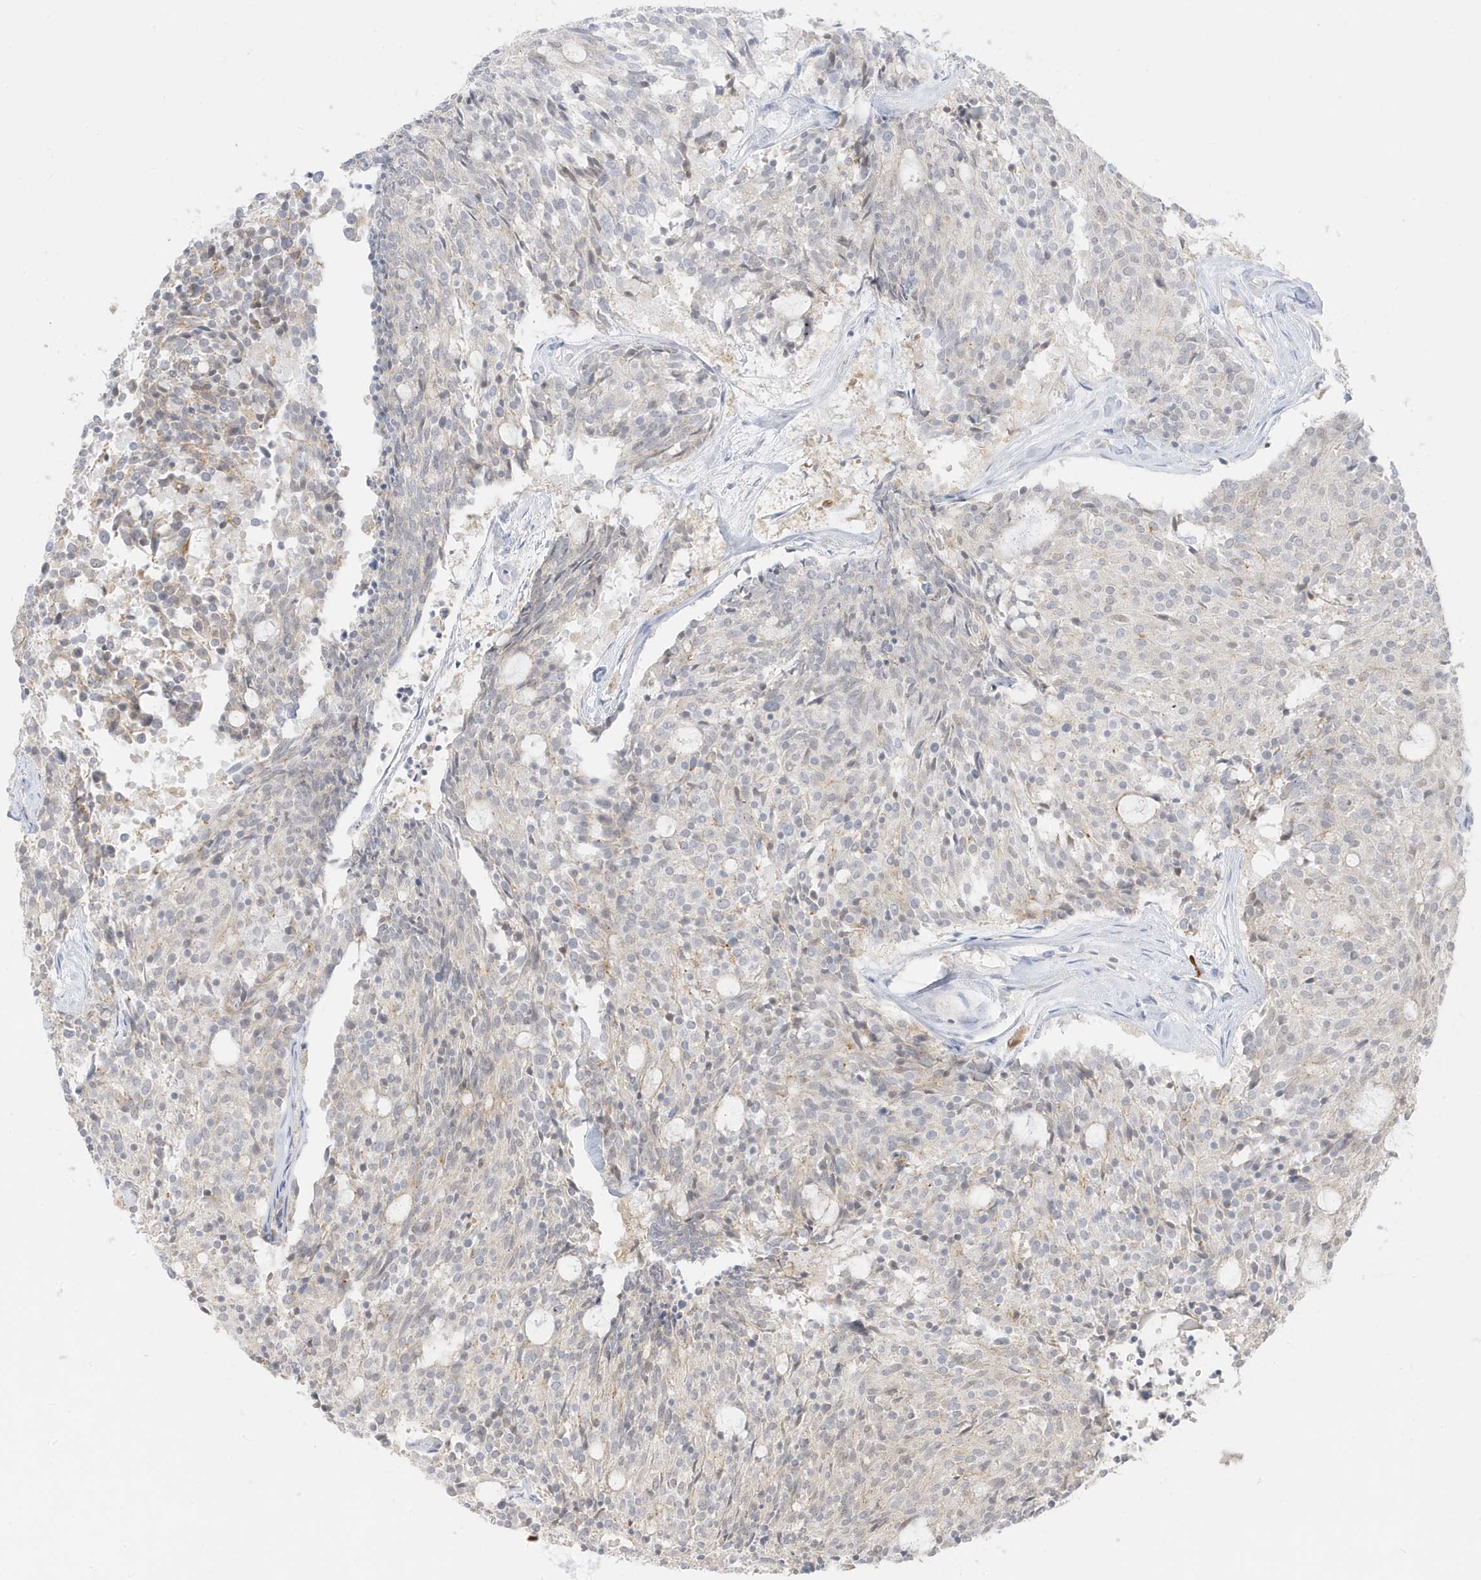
{"staining": {"intensity": "negative", "quantity": "none", "location": "none"}, "tissue": "carcinoid", "cell_type": "Tumor cells", "image_type": "cancer", "snomed": [{"axis": "morphology", "description": "Carcinoid, malignant, NOS"}, {"axis": "topography", "description": "Pancreas"}], "caption": "Human carcinoid stained for a protein using immunohistochemistry demonstrates no expression in tumor cells.", "gene": "GCA", "patient": {"sex": "female", "age": 54}}